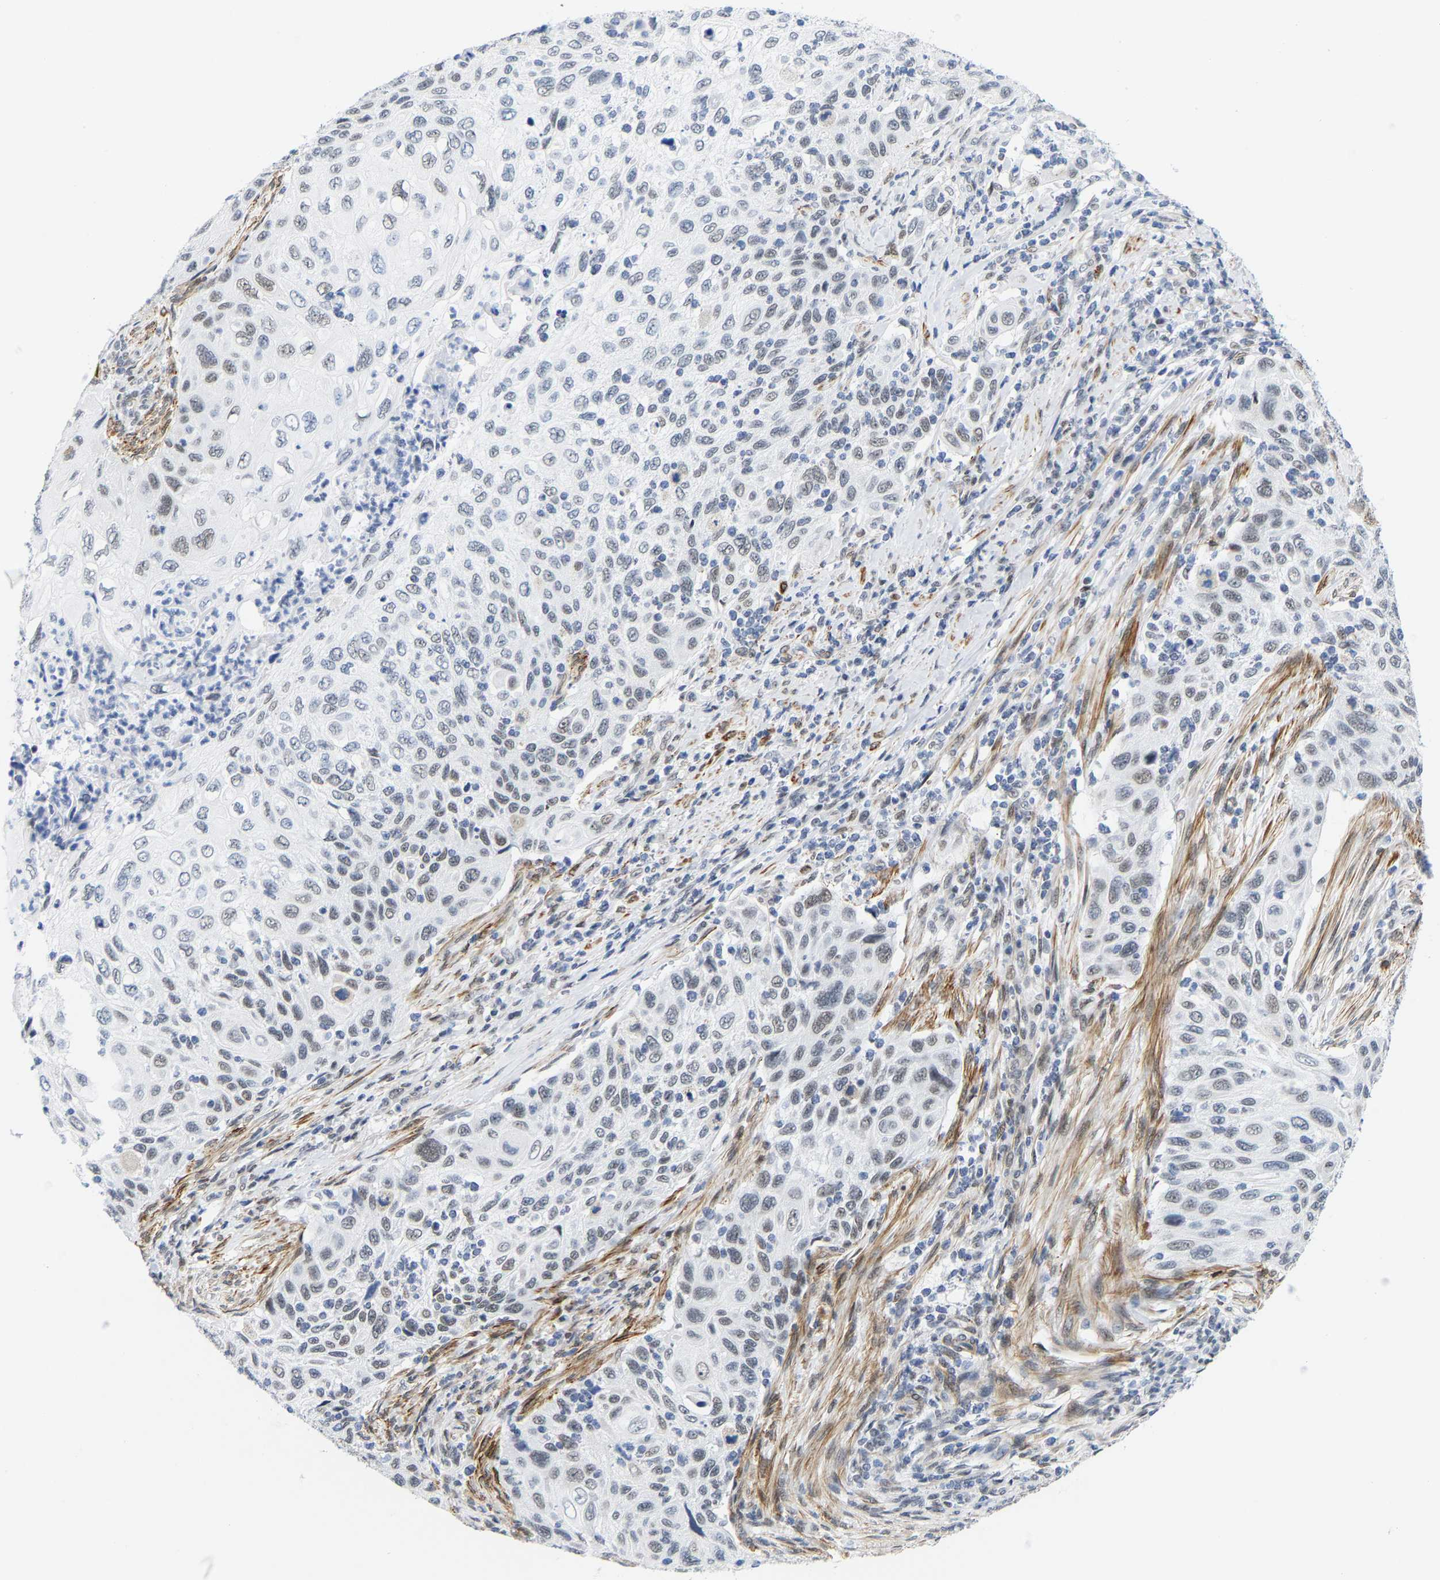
{"staining": {"intensity": "weak", "quantity": "25%-75%", "location": "nuclear"}, "tissue": "cervical cancer", "cell_type": "Tumor cells", "image_type": "cancer", "snomed": [{"axis": "morphology", "description": "Squamous cell carcinoma, NOS"}, {"axis": "topography", "description": "Cervix"}], "caption": "Immunohistochemistry (DAB) staining of squamous cell carcinoma (cervical) reveals weak nuclear protein staining in about 25%-75% of tumor cells.", "gene": "FAM180A", "patient": {"sex": "female", "age": 70}}